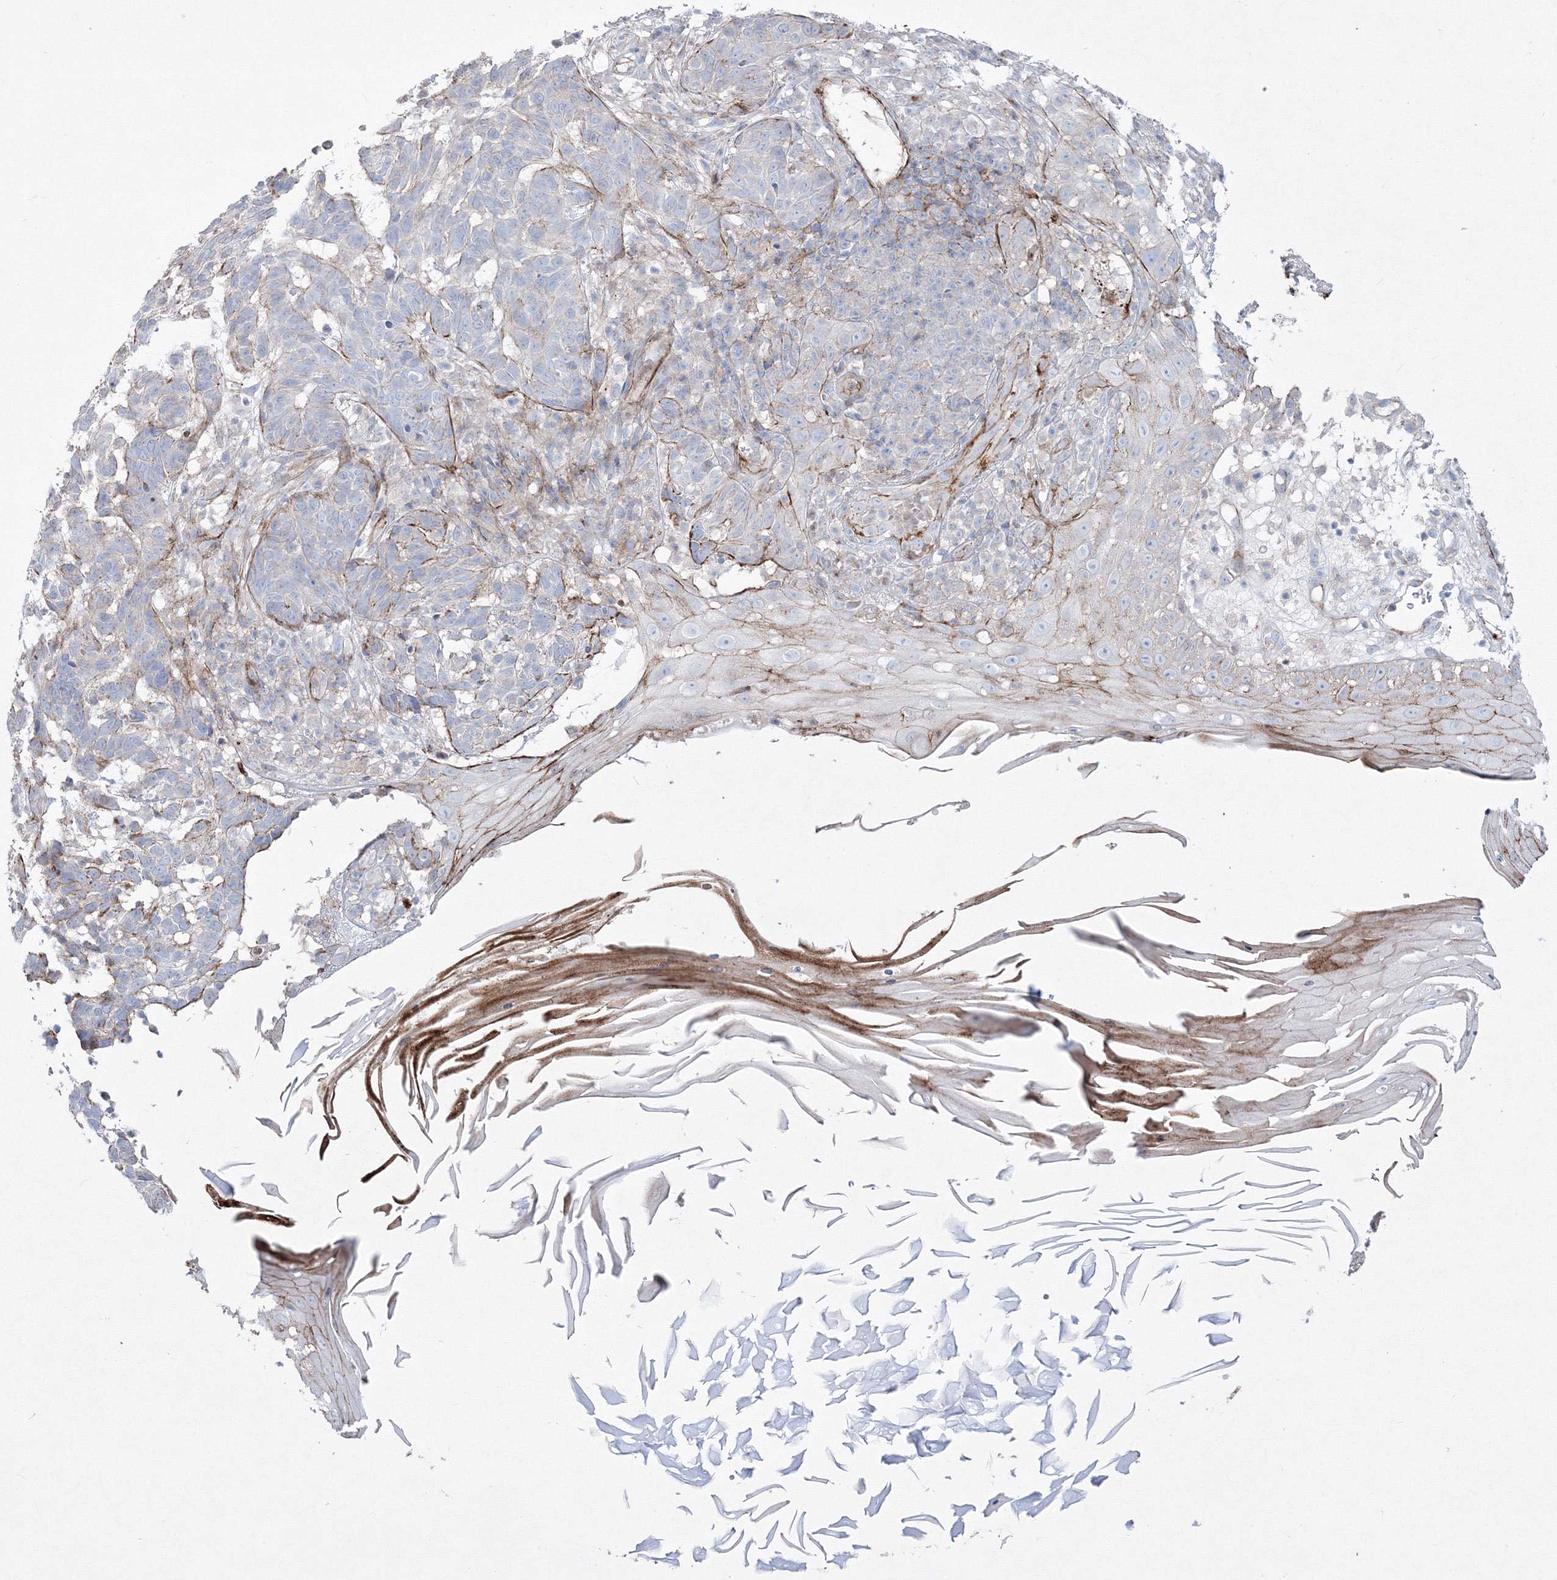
{"staining": {"intensity": "moderate", "quantity": "<25%", "location": "cytoplasmic/membranous"}, "tissue": "skin cancer", "cell_type": "Tumor cells", "image_type": "cancer", "snomed": [{"axis": "morphology", "description": "Basal cell carcinoma"}, {"axis": "topography", "description": "Skin"}], "caption": "A high-resolution micrograph shows immunohistochemistry staining of basal cell carcinoma (skin), which reveals moderate cytoplasmic/membranous expression in approximately <25% of tumor cells.", "gene": "GPR82", "patient": {"sex": "male", "age": 85}}